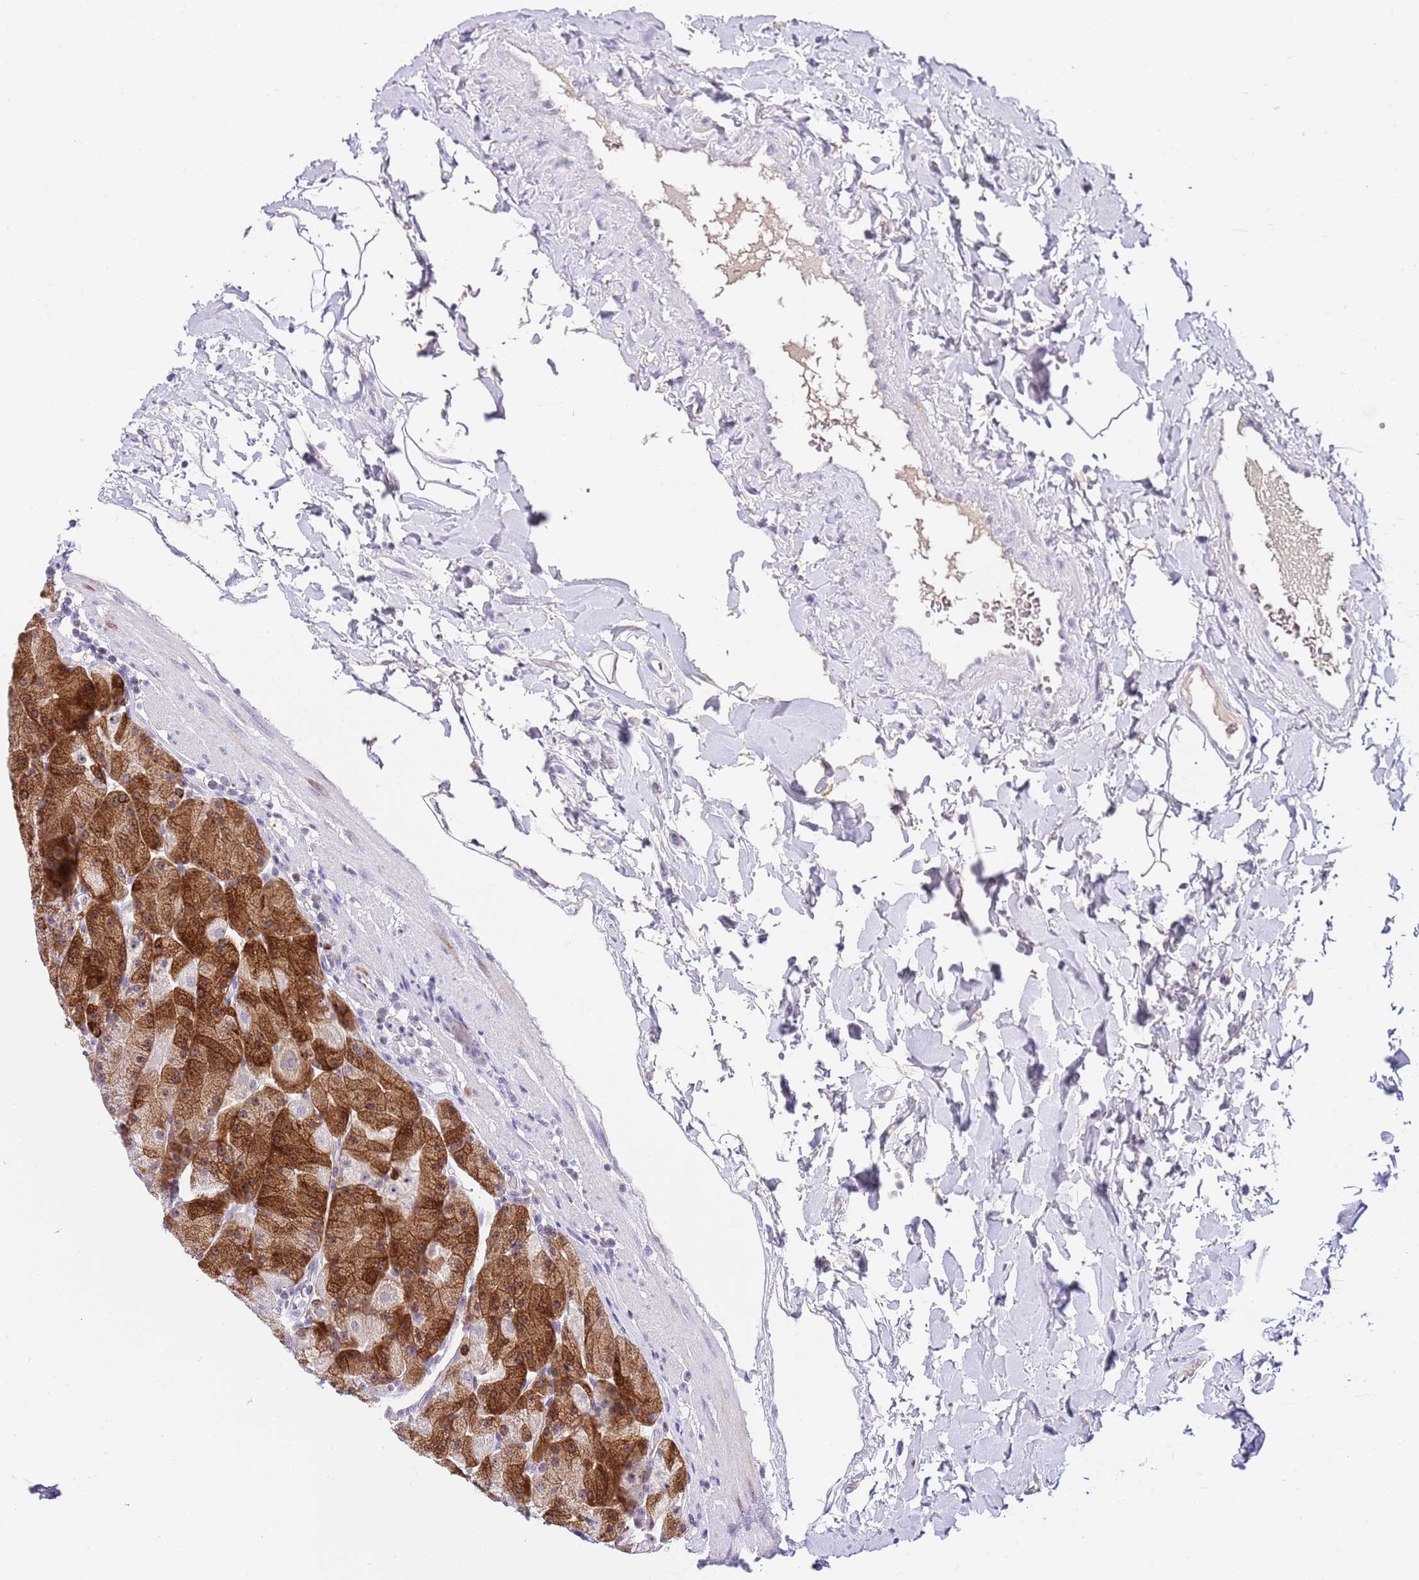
{"staining": {"intensity": "strong", "quantity": "<25%", "location": "cytoplasmic/membranous"}, "tissue": "stomach", "cell_type": "Glandular cells", "image_type": "normal", "snomed": [{"axis": "morphology", "description": "Normal tissue, NOS"}, {"axis": "topography", "description": "Stomach, upper"}, {"axis": "topography", "description": "Stomach, lower"}], "caption": "Glandular cells demonstrate medium levels of strong cytoplasmic/membranous positivity in approximately <25% of cells in normal human stomach.", "gene": "NOP56", "patient": {"sex": "male", "age": 67}}